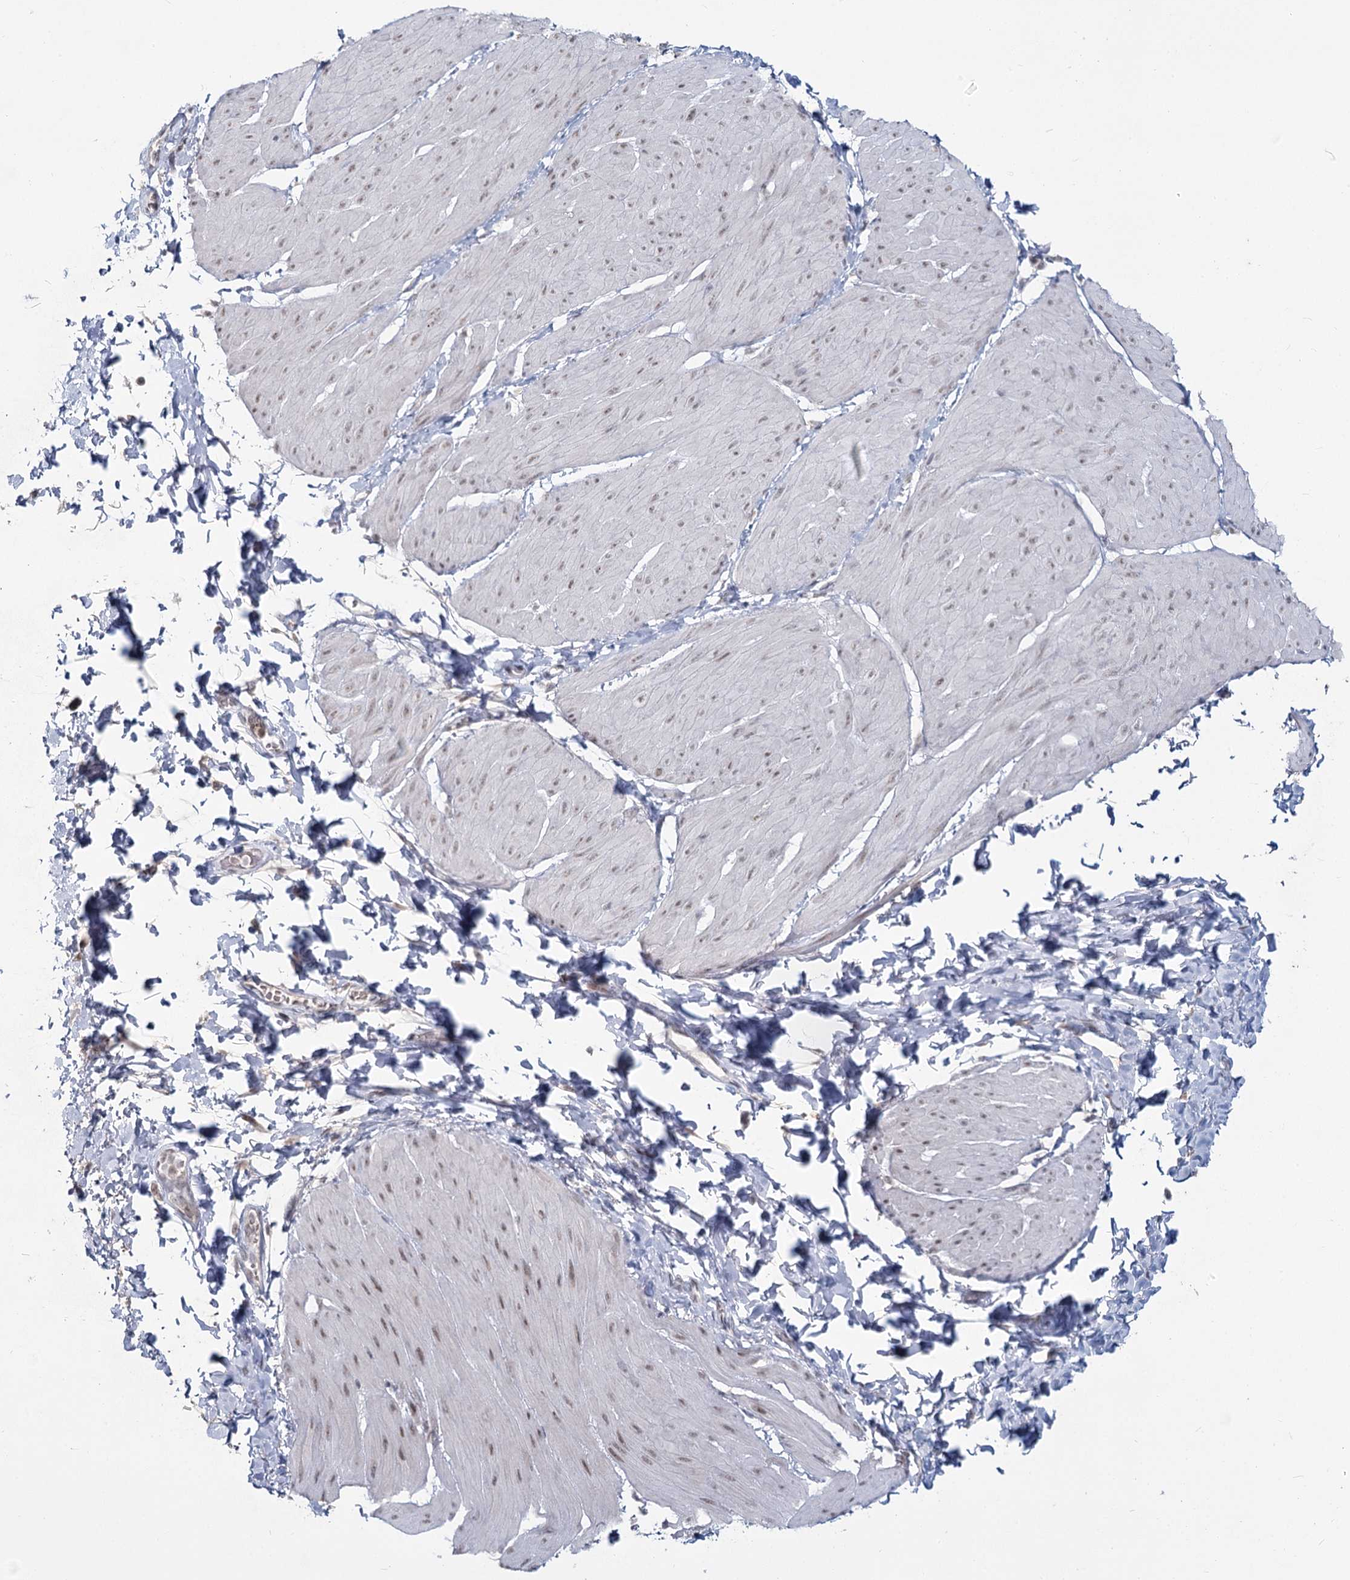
{"staining": {"intensity": "weak", "quantity": "25%-75%", "location": "nuclear"}, "tissue": "smooth muscle", "cell_type": "Smooth muscle cells", "image_type": "normal", "snomed": [{"axis": "morphology", "description": "Urothelial carcinoma, High grade"}, {"axis": "topography", "description": "Urinary bladder"}], "caption": "Weak nuclear protein staining is appreciated in approximately 25%-75% of smooth muscle cells in smooth muscle. (IHC, brightfield microscopy, high magnification).", "gene": "LY6G5C", "patient": {"sex": "male", "age": 46}}